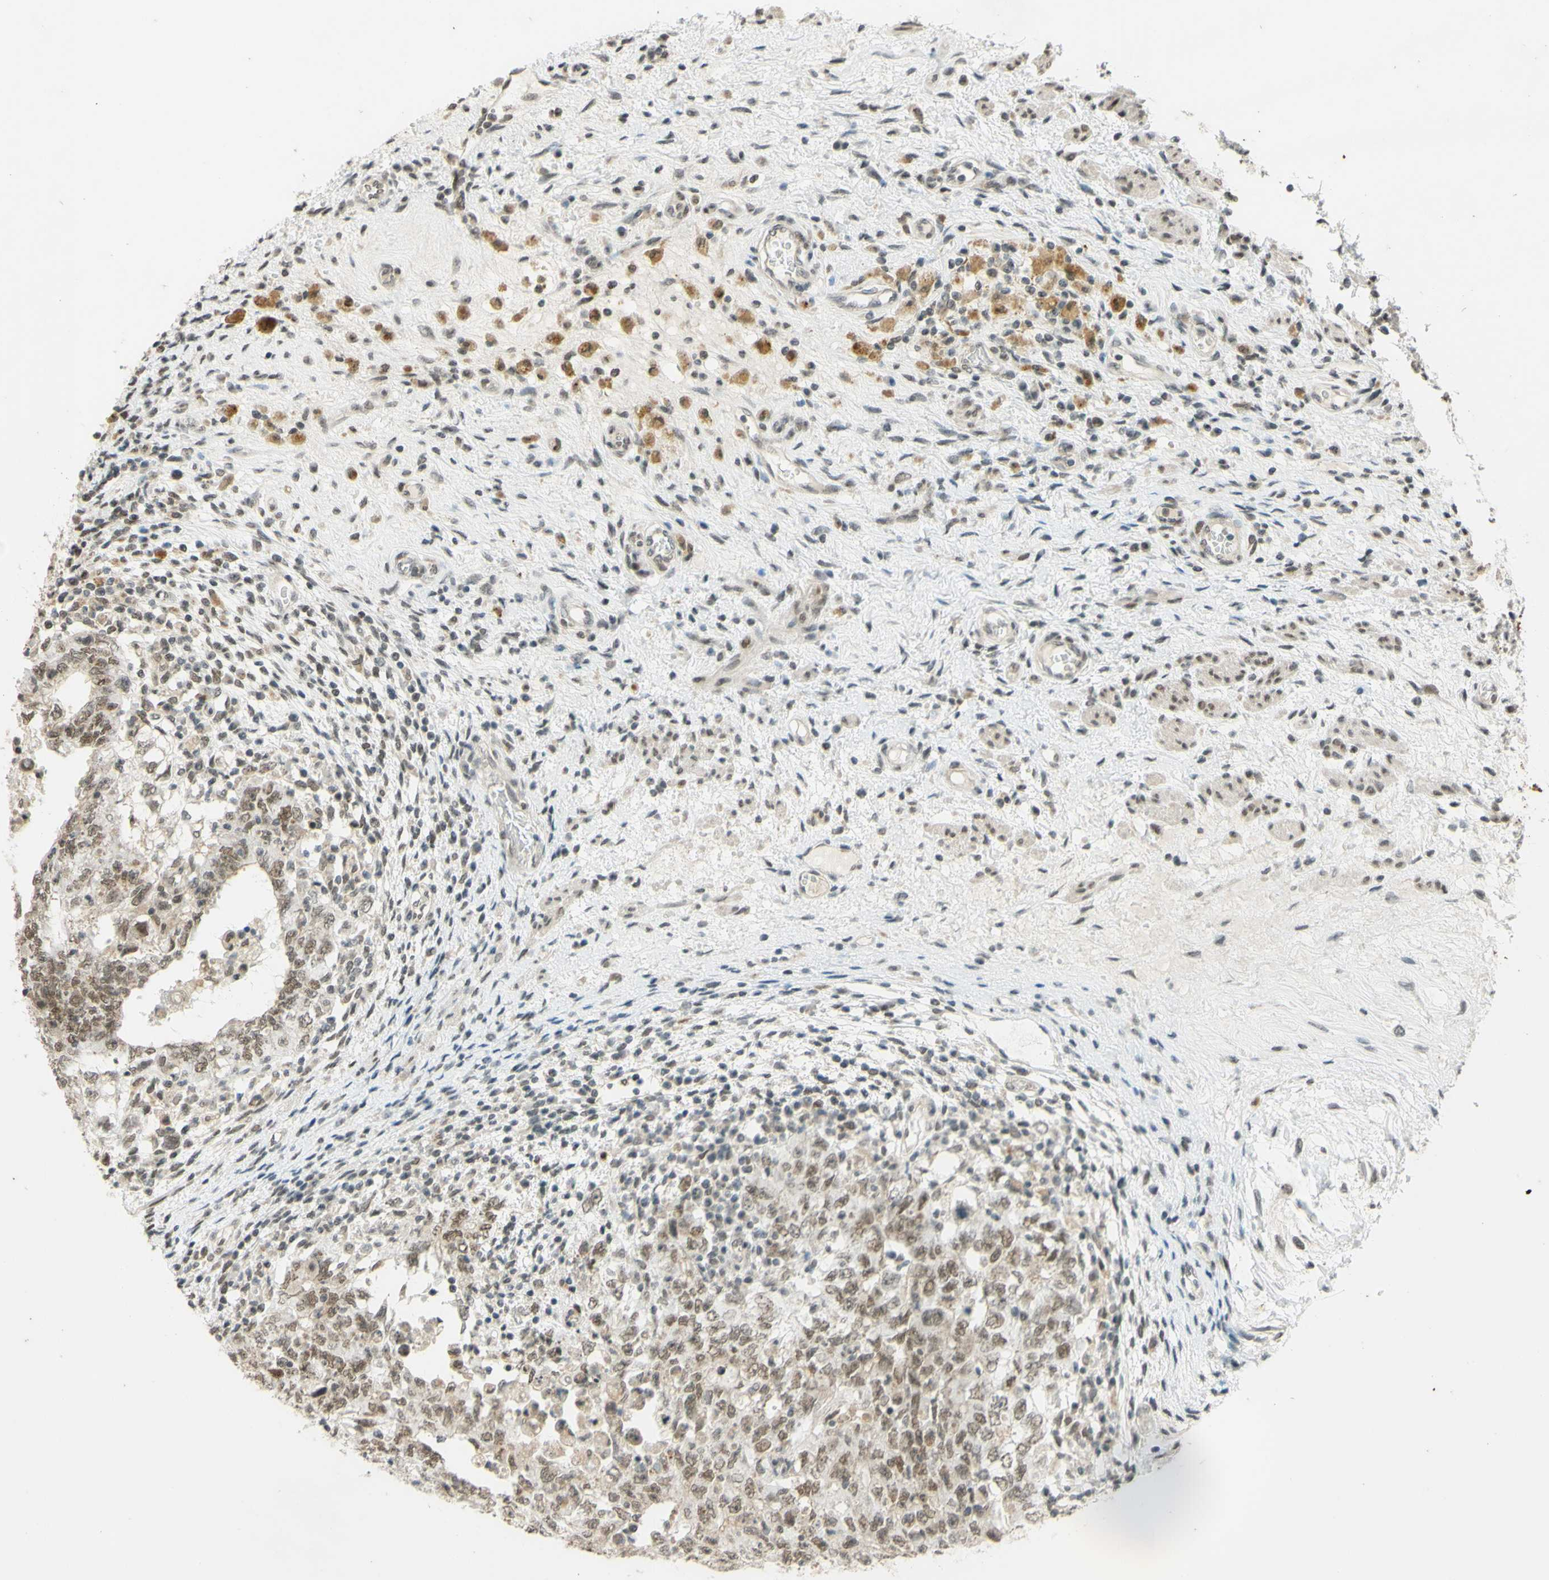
{"staining": {"intensity": "moderate", "quantity": ">75%", "location": "nuclear"}, "tissue": "testis cancer", "cell_type": "Tumor cells", "image_type": "cancer", "snomed": [{"axis": "morphology", "description": "Carcinoma, Embryonal, NOS"}, {"axis": "topography", "description": "Testis"}], "caption": "A brown stain highlights moderate nuclear expression of a protein in testis cancer (embryonal carcinoma) tumor cells.", "gene": "SMARCB1", "patient": {"sex": "male", "age": 26}}